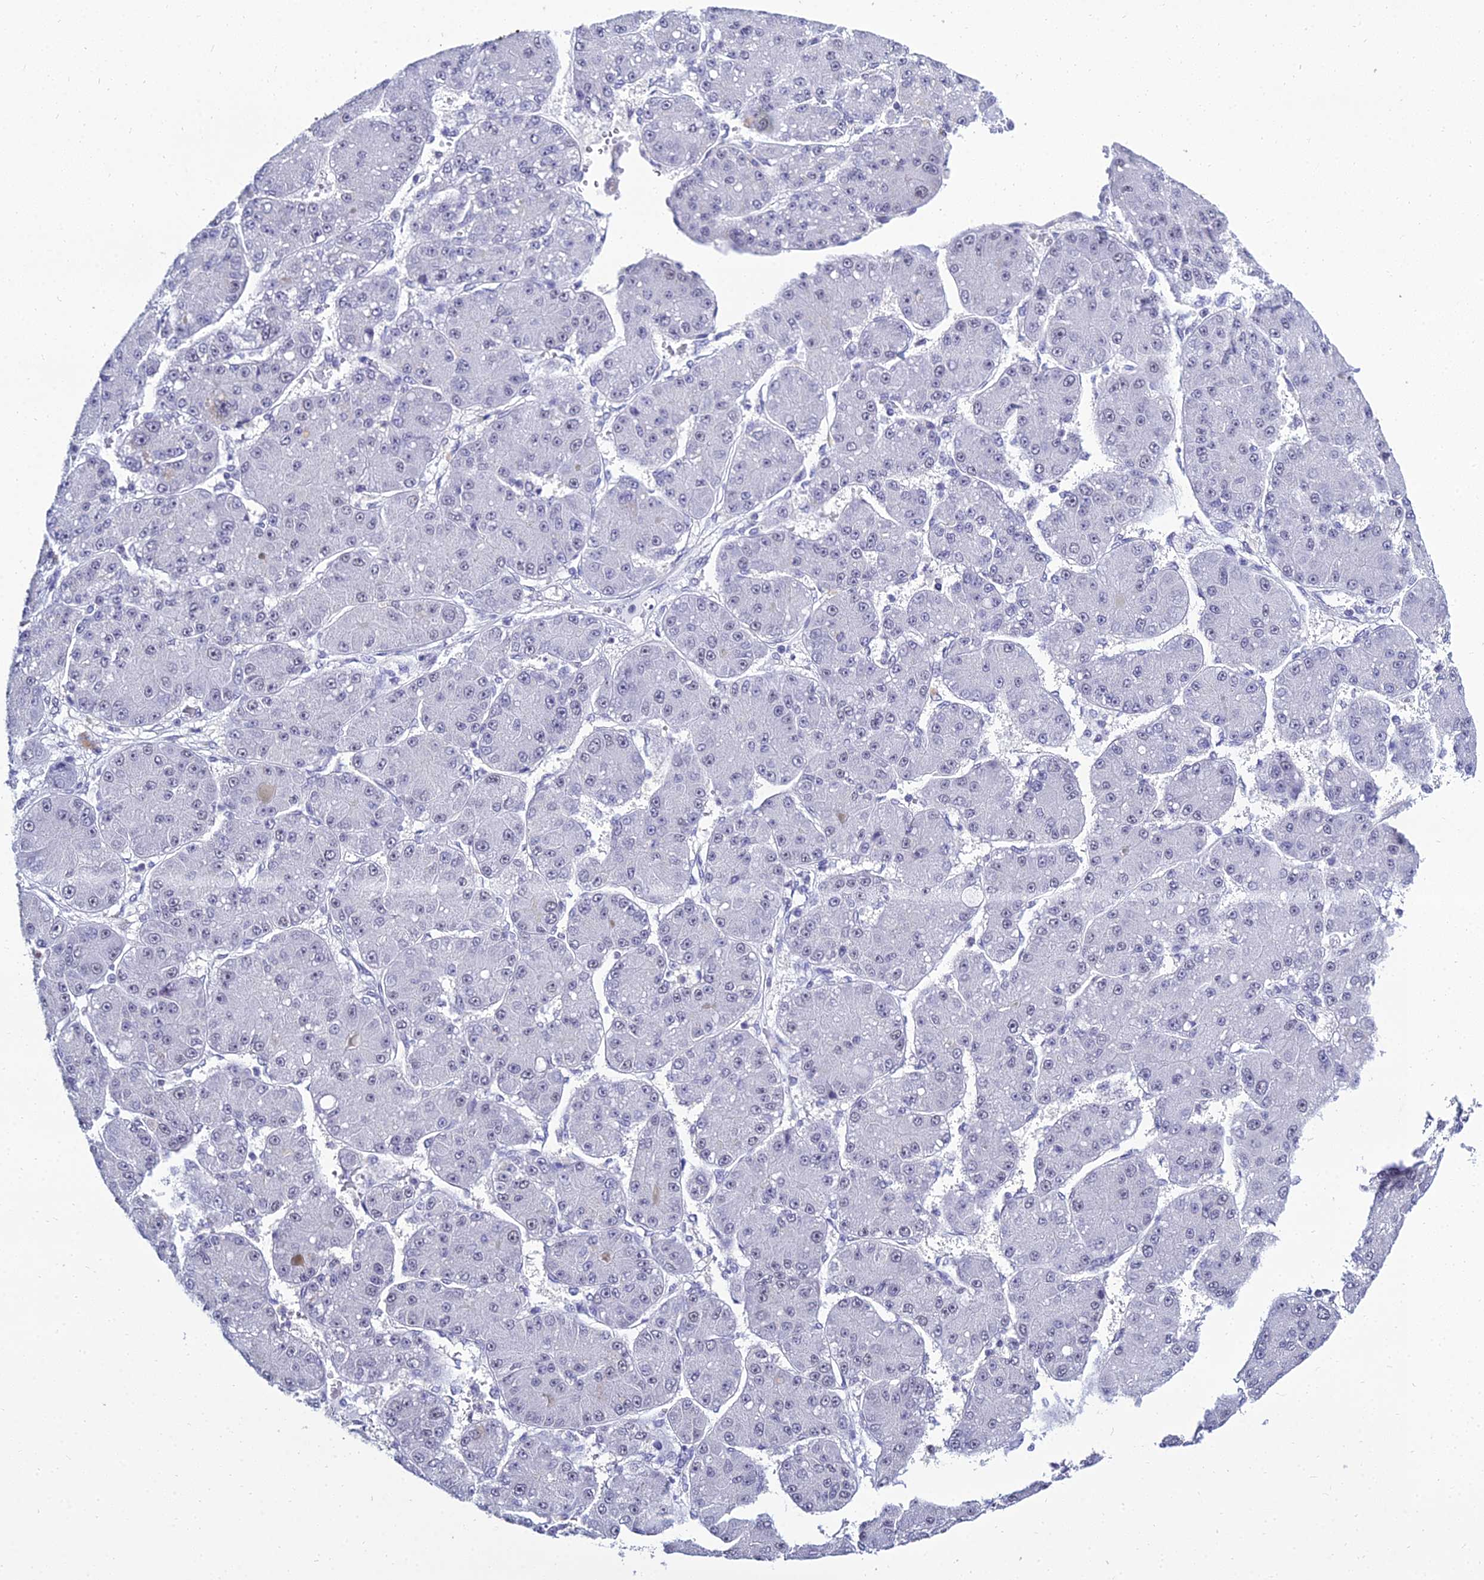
{"staining": {"intensity": "negative", "quantity": "none", "location": "none"}, "tissue": "liver cancer", "cell_type": "Tumor cells", "image_type": "cancer", "snomed": [{"axis": "morphology", "description": "Carcinoma, Hepatocellular, NOS"}, {"axis": "topography", "description": "Liver"}], "caption": "A high-resolution image shows immunohistochemistry (IHC) staining of liver cancer, which shows no significant staining in tumor cells.", "gene": "PPP4R2", "patient": {"sex": "male", "age": 67}}